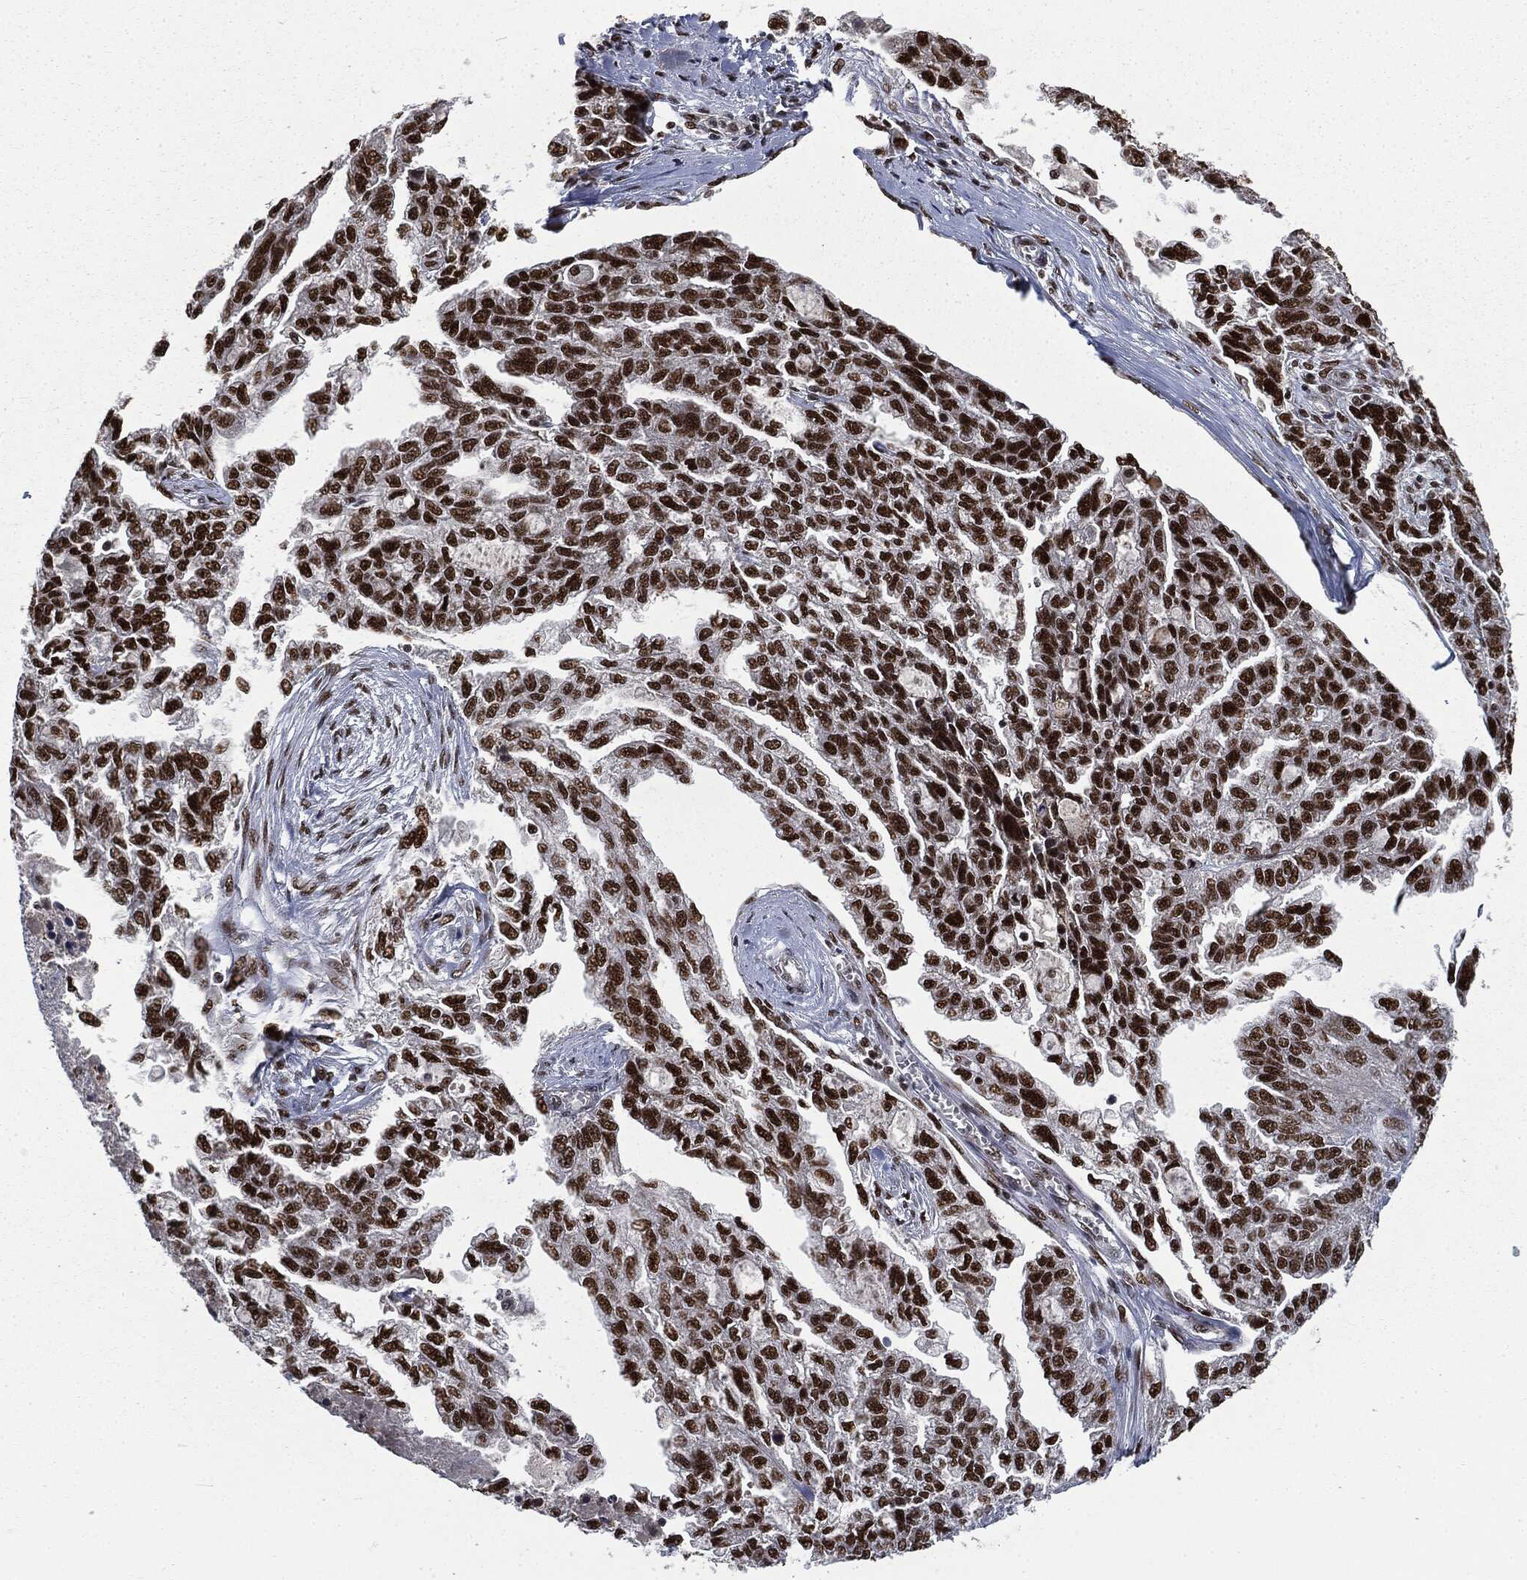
{"staining": {"intensity": "strong", "quantity": ">75%", "location": "nuclear"}, "tissue": "ovarian cancer", "cell_type": "Tumor cells", "image_type": "cancer", "snomed": [{"axis": "morphology", "description": "Cystadenocarcinoma, serous, NOS"}, {"axis": "topography", "description": "Ovary"}], "caption": "DAB (3,3'-diaminobenzidine) immunohistochemical staining of human ovarian cancer demonstrates strong nuclear protein positivity in about >75% of tumor cells.", "gene": "DPH2", "patient": {"sex": "female", "age": 51}}